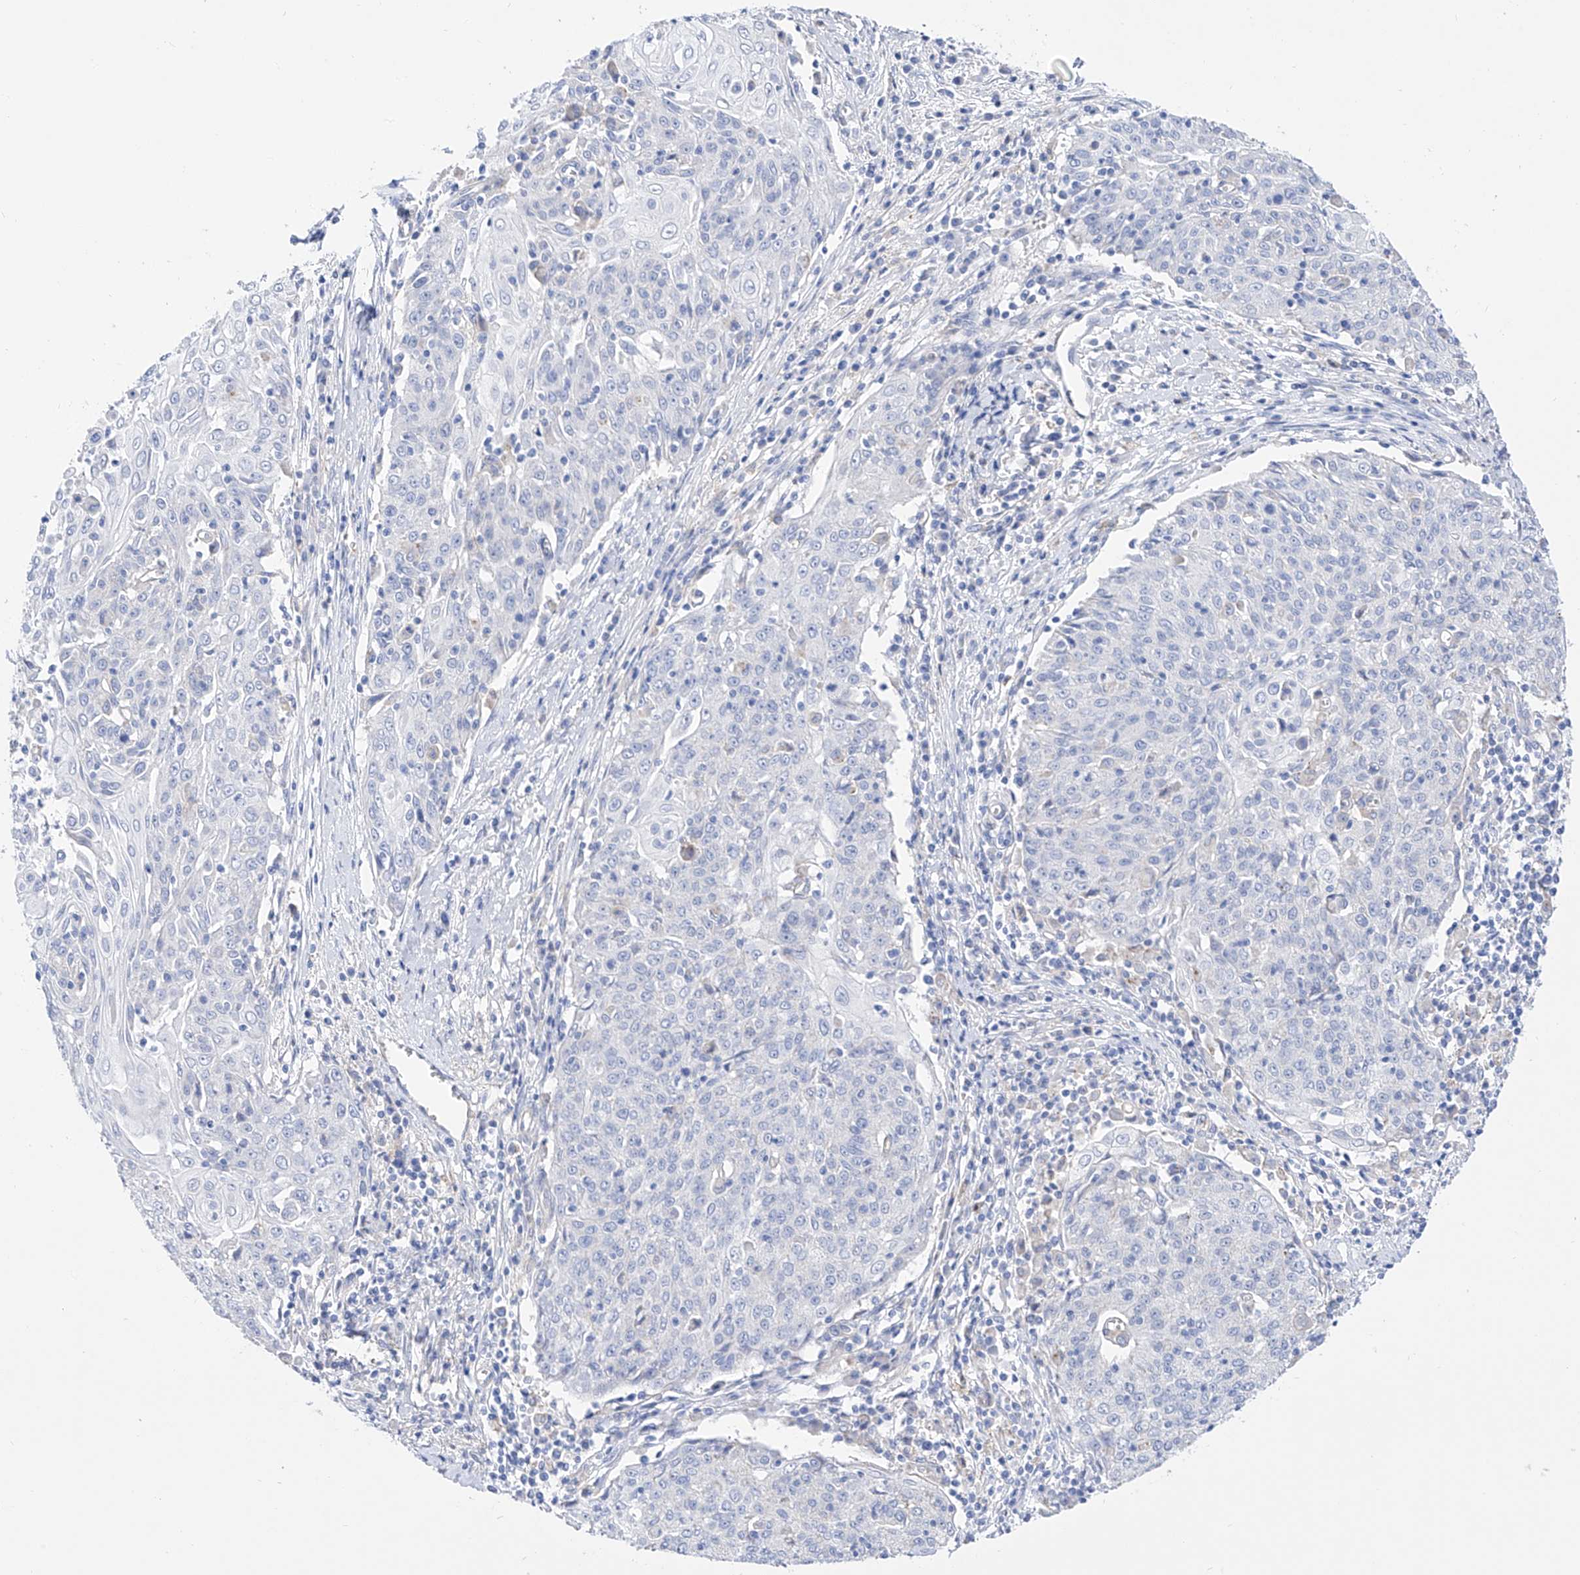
{"staining": {"intensity": "negative", "quantity": "none", "location": "none"}, "tissue": "cervical cancer", "cell_type": "Tumor cells", "image_type": "cancer", "snomed": [{"axis": "morphology", "description": "Squamous cell carcinoma, NOS"}, {"axis": "topography", "description": "Cervix"}], "caption": "There is no significant expression in tumor cells of squamous cell carcinoma (cervical).", "gene": "ZNF653", "patient": {"sex": "female", "age": 48}}